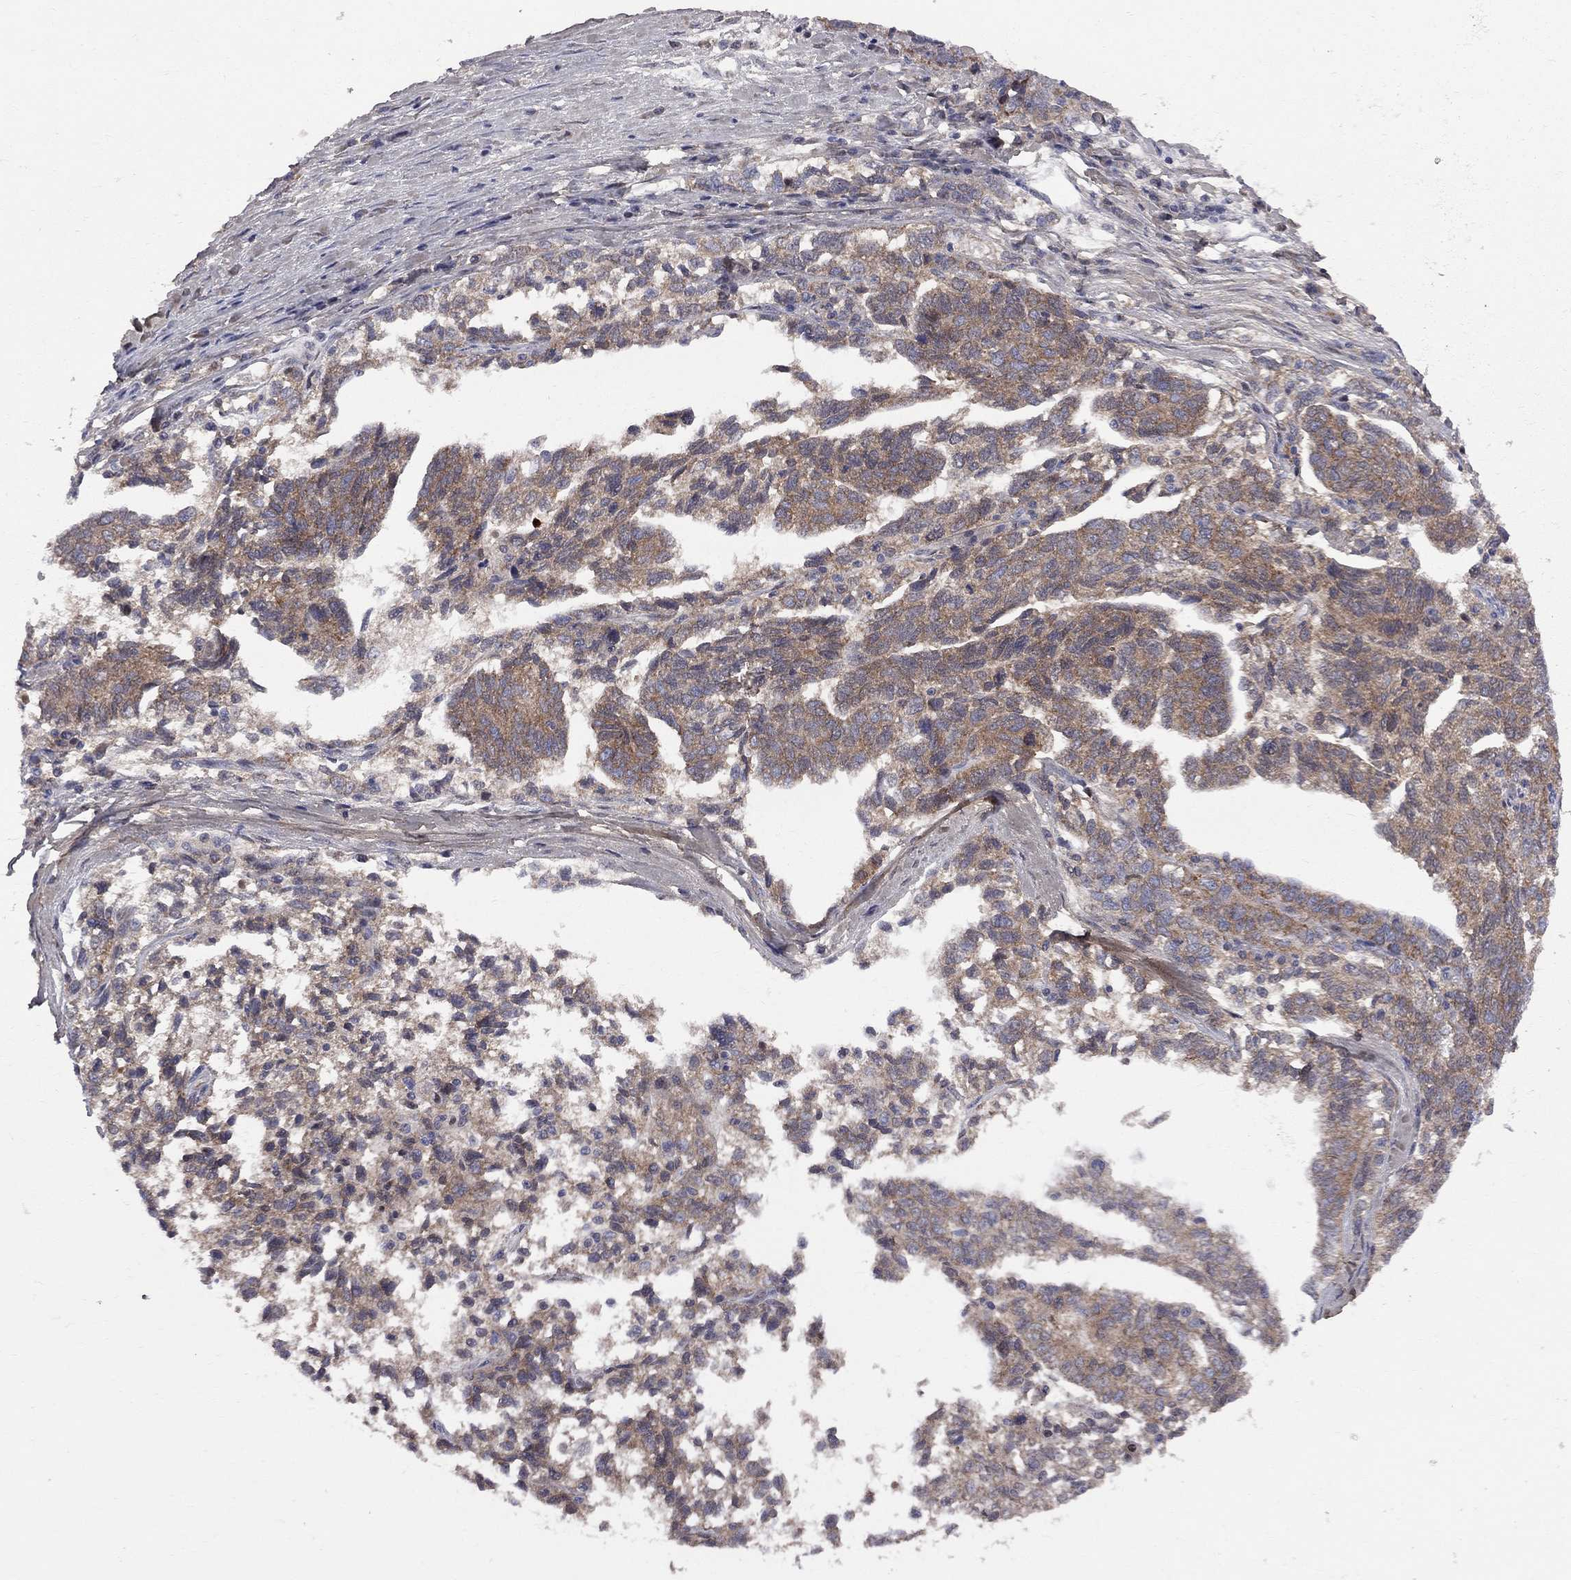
{"staining": {"intensity": "moderate", "quantity": "25%-75%", "location": "cytoplasmic/membranous"}, "tissue": "ovarian cancer", "cell_type": "Tumor cells", "image_type": "cancer", "snomed": [{"axis": "morphology", "description": "Cystadenocarcinoma, serous, NOS"}, {"axis": "topography", "description": "Ovary"}], "caption": "Protein analysis of serous cystadenocarcinoma (ovarian) tissue reveals moderate cytoplasmic/membranous positivity in approximately 25%-75% of tumor cells.", "gene": "CNOT11", "patient": {"sex": "female", "age": 71}}